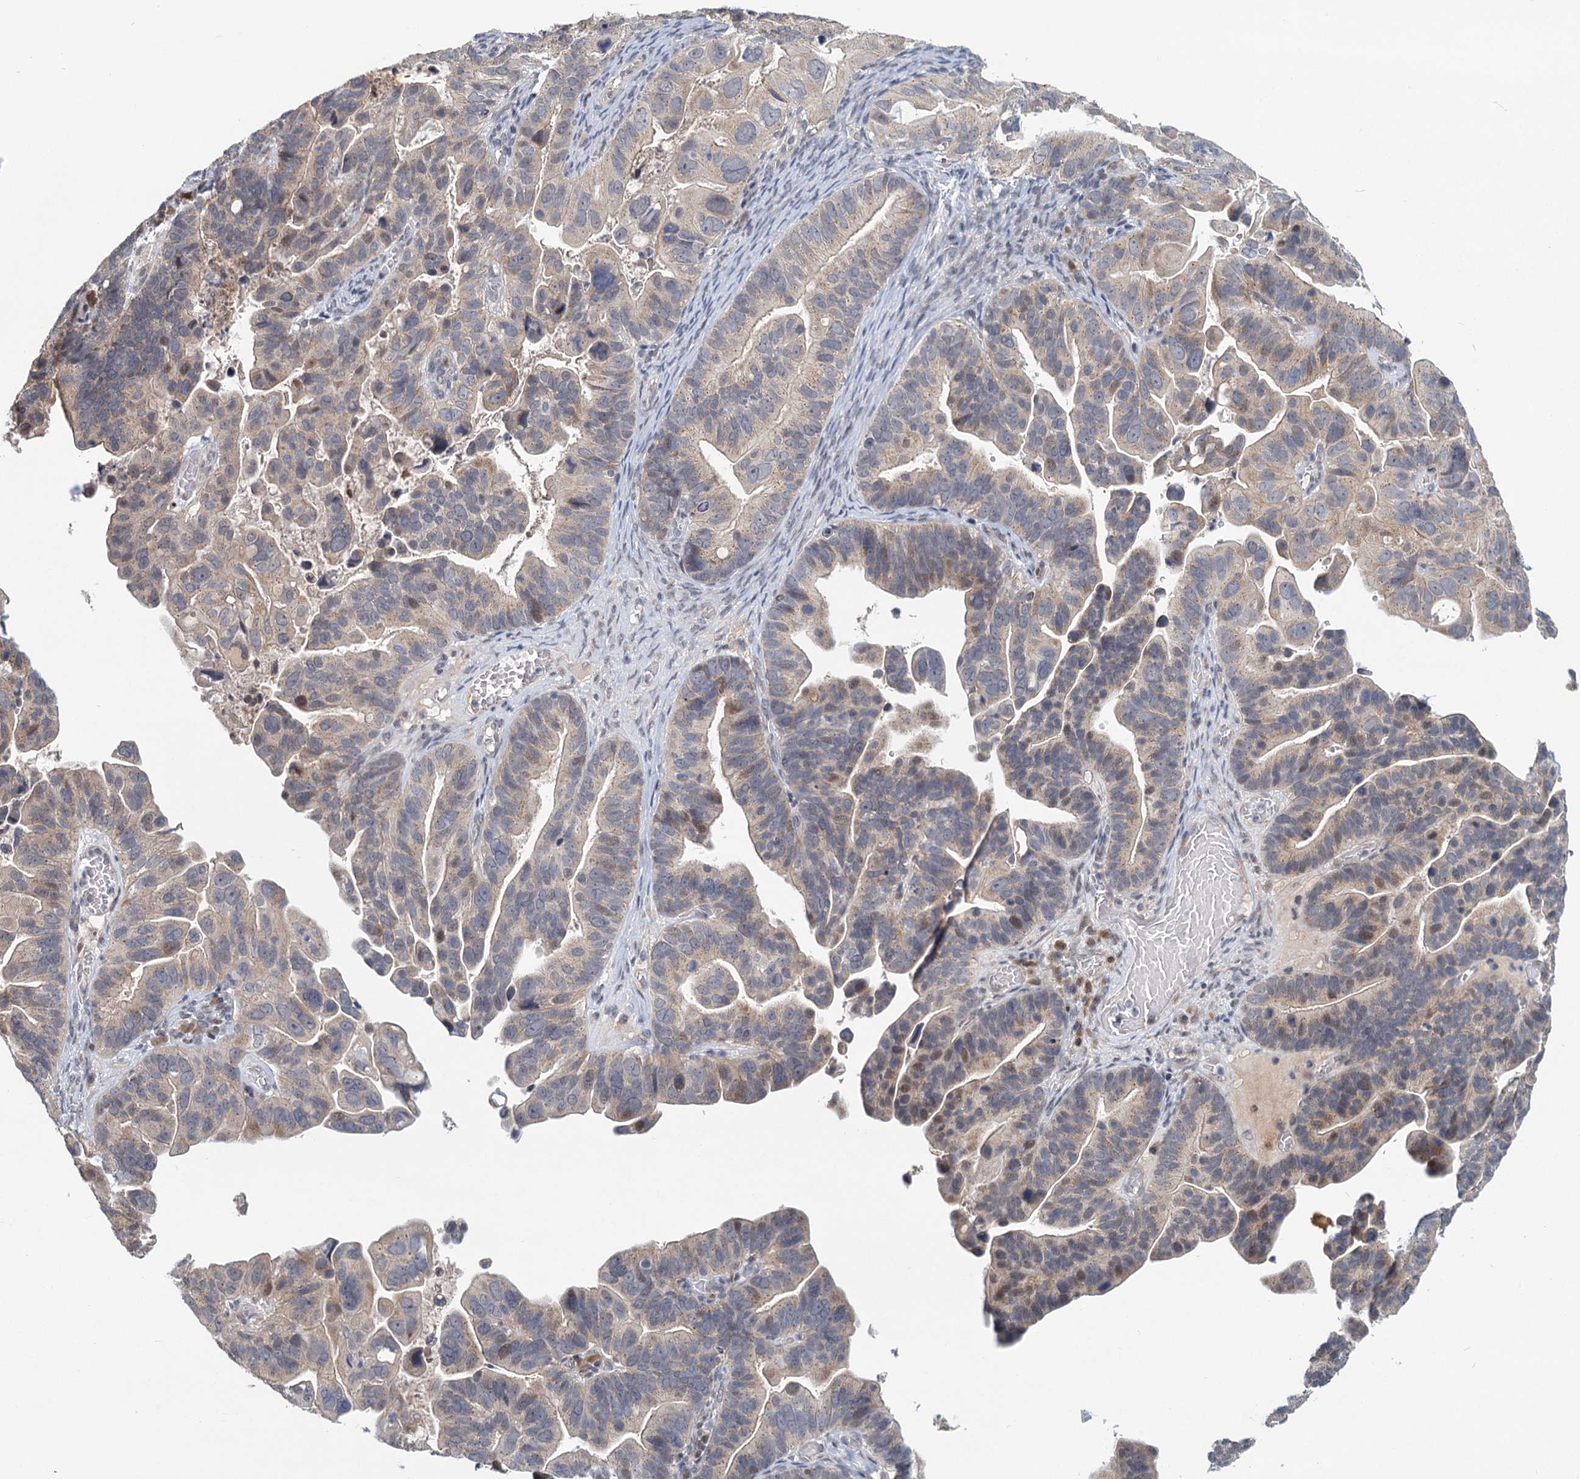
{"staining": {"intensity": "weak", "quantity": "<25%", "location": "cytoplasmic/membranous"}, "tissue": "ovarian cancer", "cell_type": "Tumor cells", "image_type": "cancer", "snomed": [{"axis": "morphology", "description": "Cystadenocarcinoma, serous, NOS"}, {"axis": "topography", "description": "Ovary"}], "caption": "Tumor cells are negative for protein expression in human ovarian cancer (serous cystadenocarcinoma). The staining is performed using DAB brown chromogen with nuclei counter-stained in using hematoxylin.", "gene": "STAP1", "patient": {"sex": "female", "age": 56}}